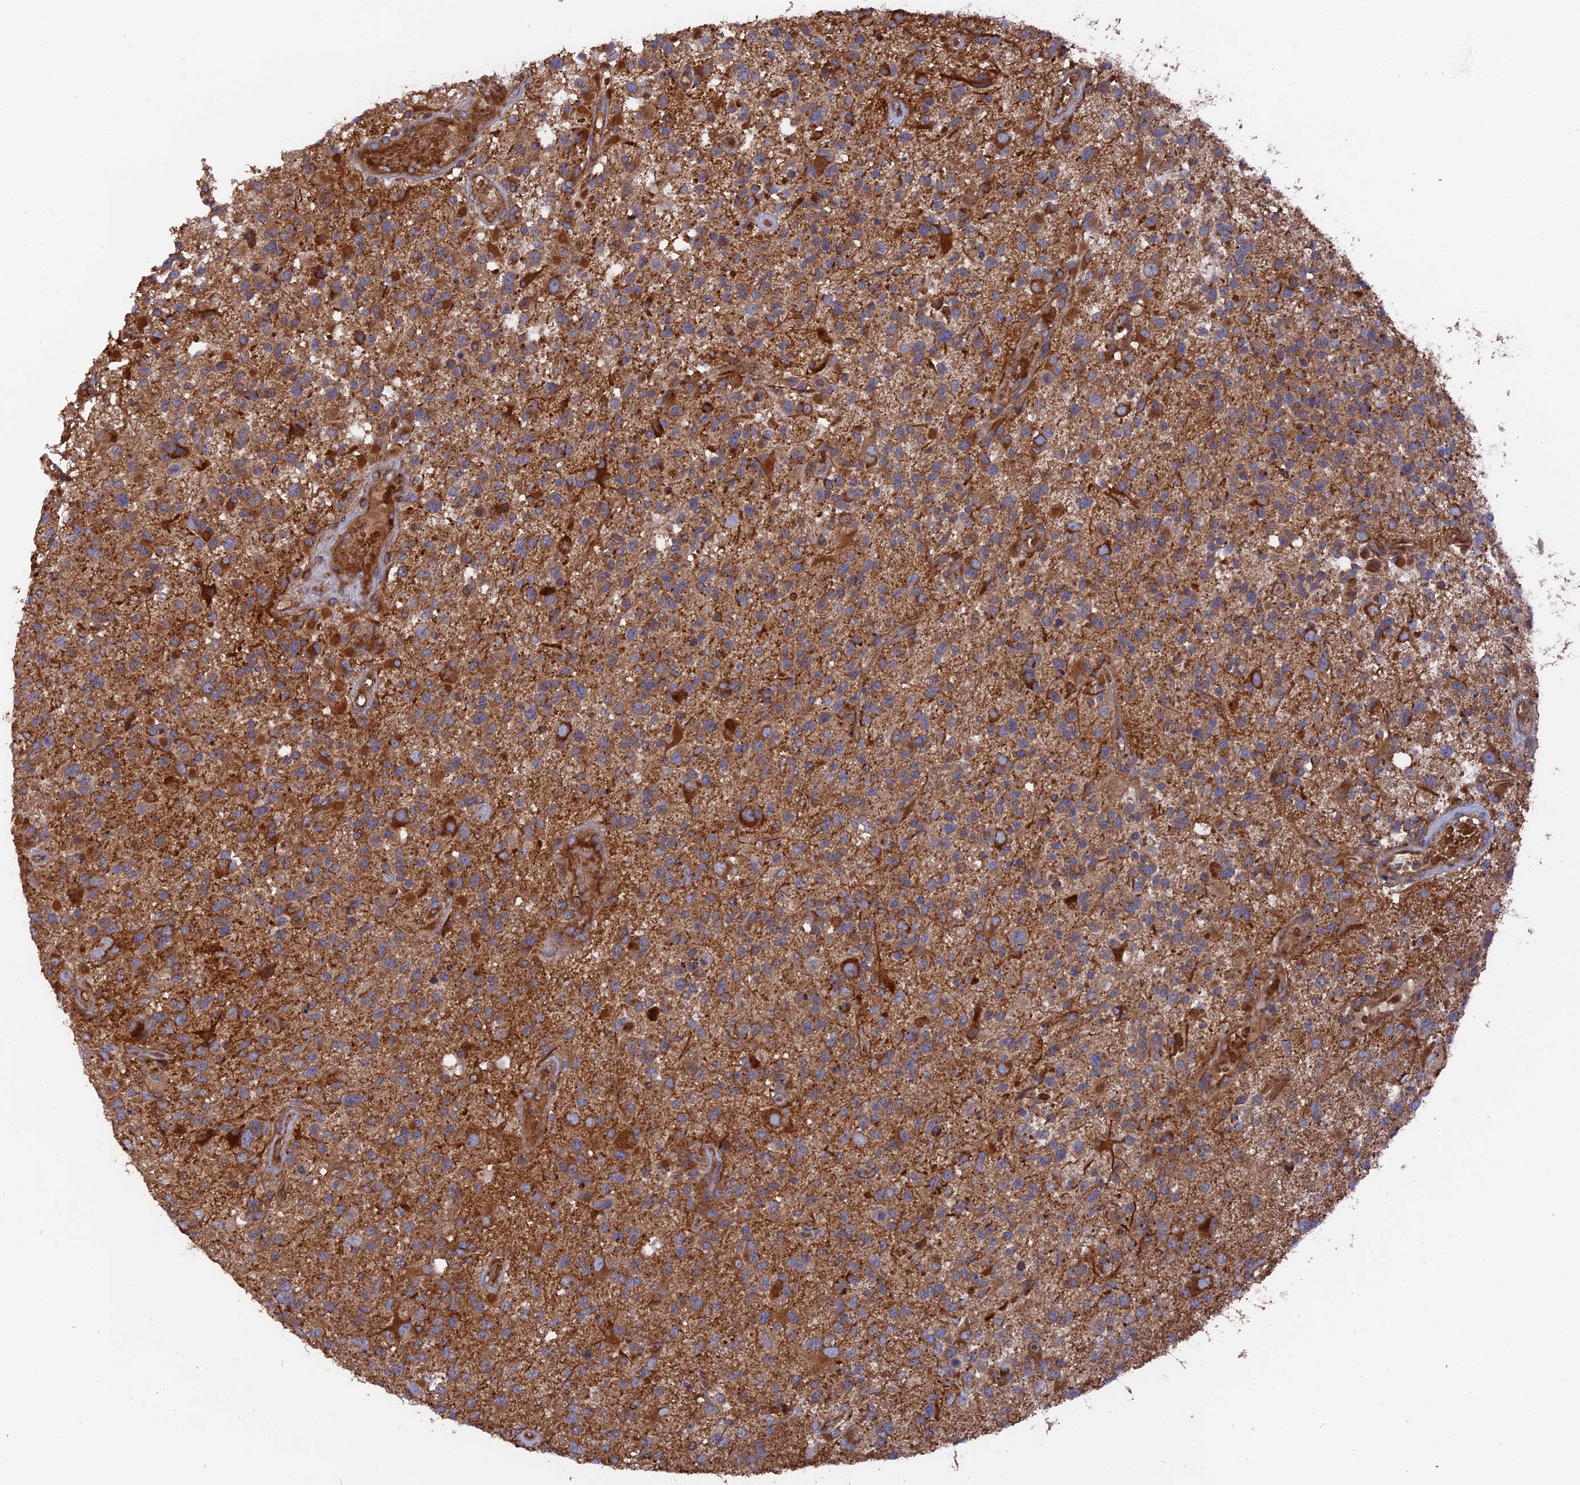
{"staining": {"intensity": "strong", "quantity": "<25%", "location": "cytoplasmic/membranous"}, "tissue": "glioma", "cell_type": "Tumor cells", "image_type": "cancer", "snomed": [{"axis": "morphology", "description": "Glioma, malignant, High grade"}, {"axis": "morphology", "description": "Glioblastoma, NOS"}, {"axis": "topography", "description": "Brain"}], "caption": "IHC of high-grade glioma (malignant) reveals medium levels of strong cytoplasmic/membranous expression in about <25% of tumor cells.", "gene": "TELO2", "patient": {"sex": "male", "age": 60}}